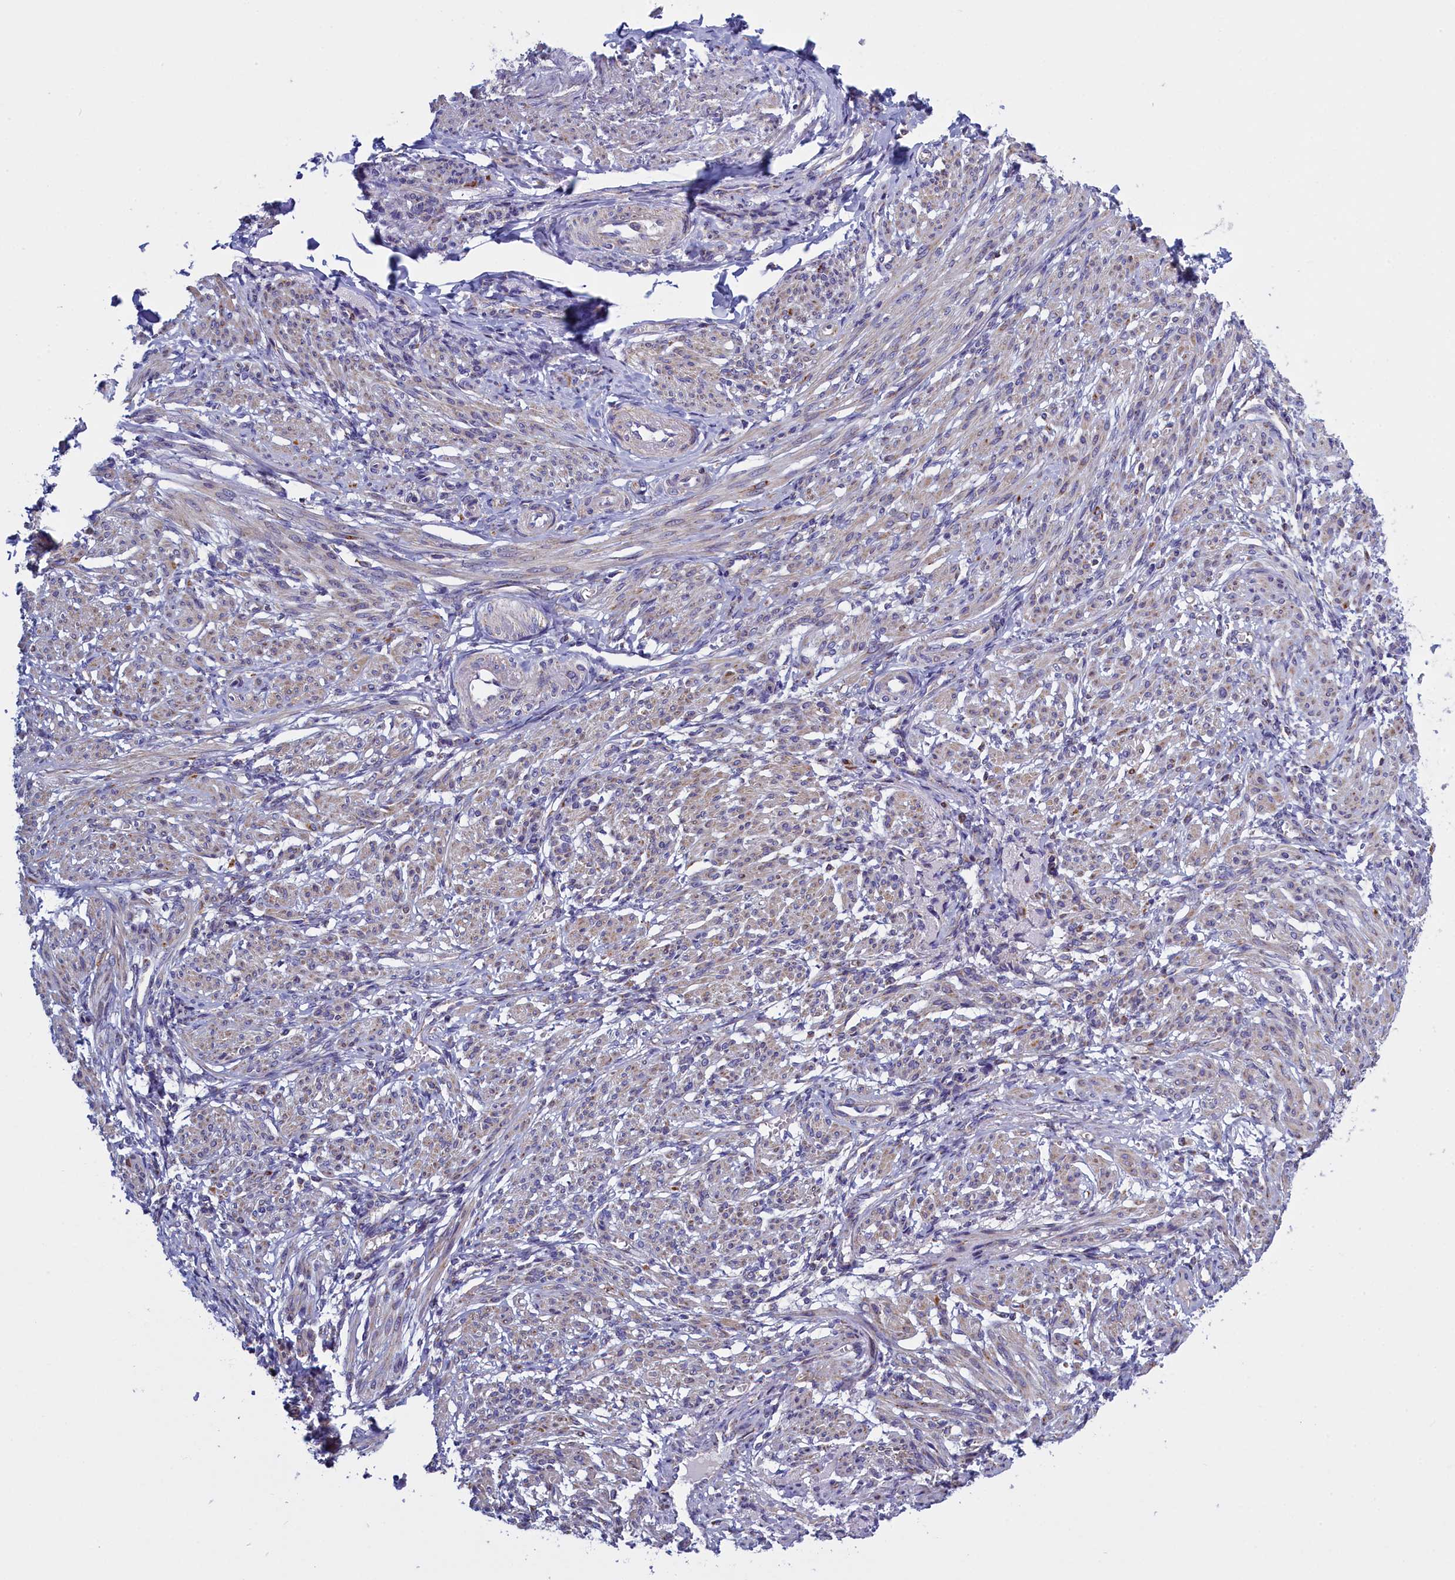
{"staining": {"intensity": "moderate", "quantity": "25%-75%", "location": "cytoplasmic/membranous"}, "tissue": "smooth muscle", "cell_type": "Smooth muscle cells", "image_type": "normal", "snomed": [{"axis": "morphology", "description": "Normal tissue, NOS"}, {"axis": "topography", "description": "Smooth muscle"}], "caption": "Protein positivity by immunohistochemistry (IHC) demonstrates moderate cytoplasmic/membranous positivity in approximately 25%-75% of smooth muscle cells in normal smooth muscle. (DAB IHC, brown staining for protein, blue staining for nuclei).", "gene": "IFT122", "patient": {"sex": "female", "age": 39}}